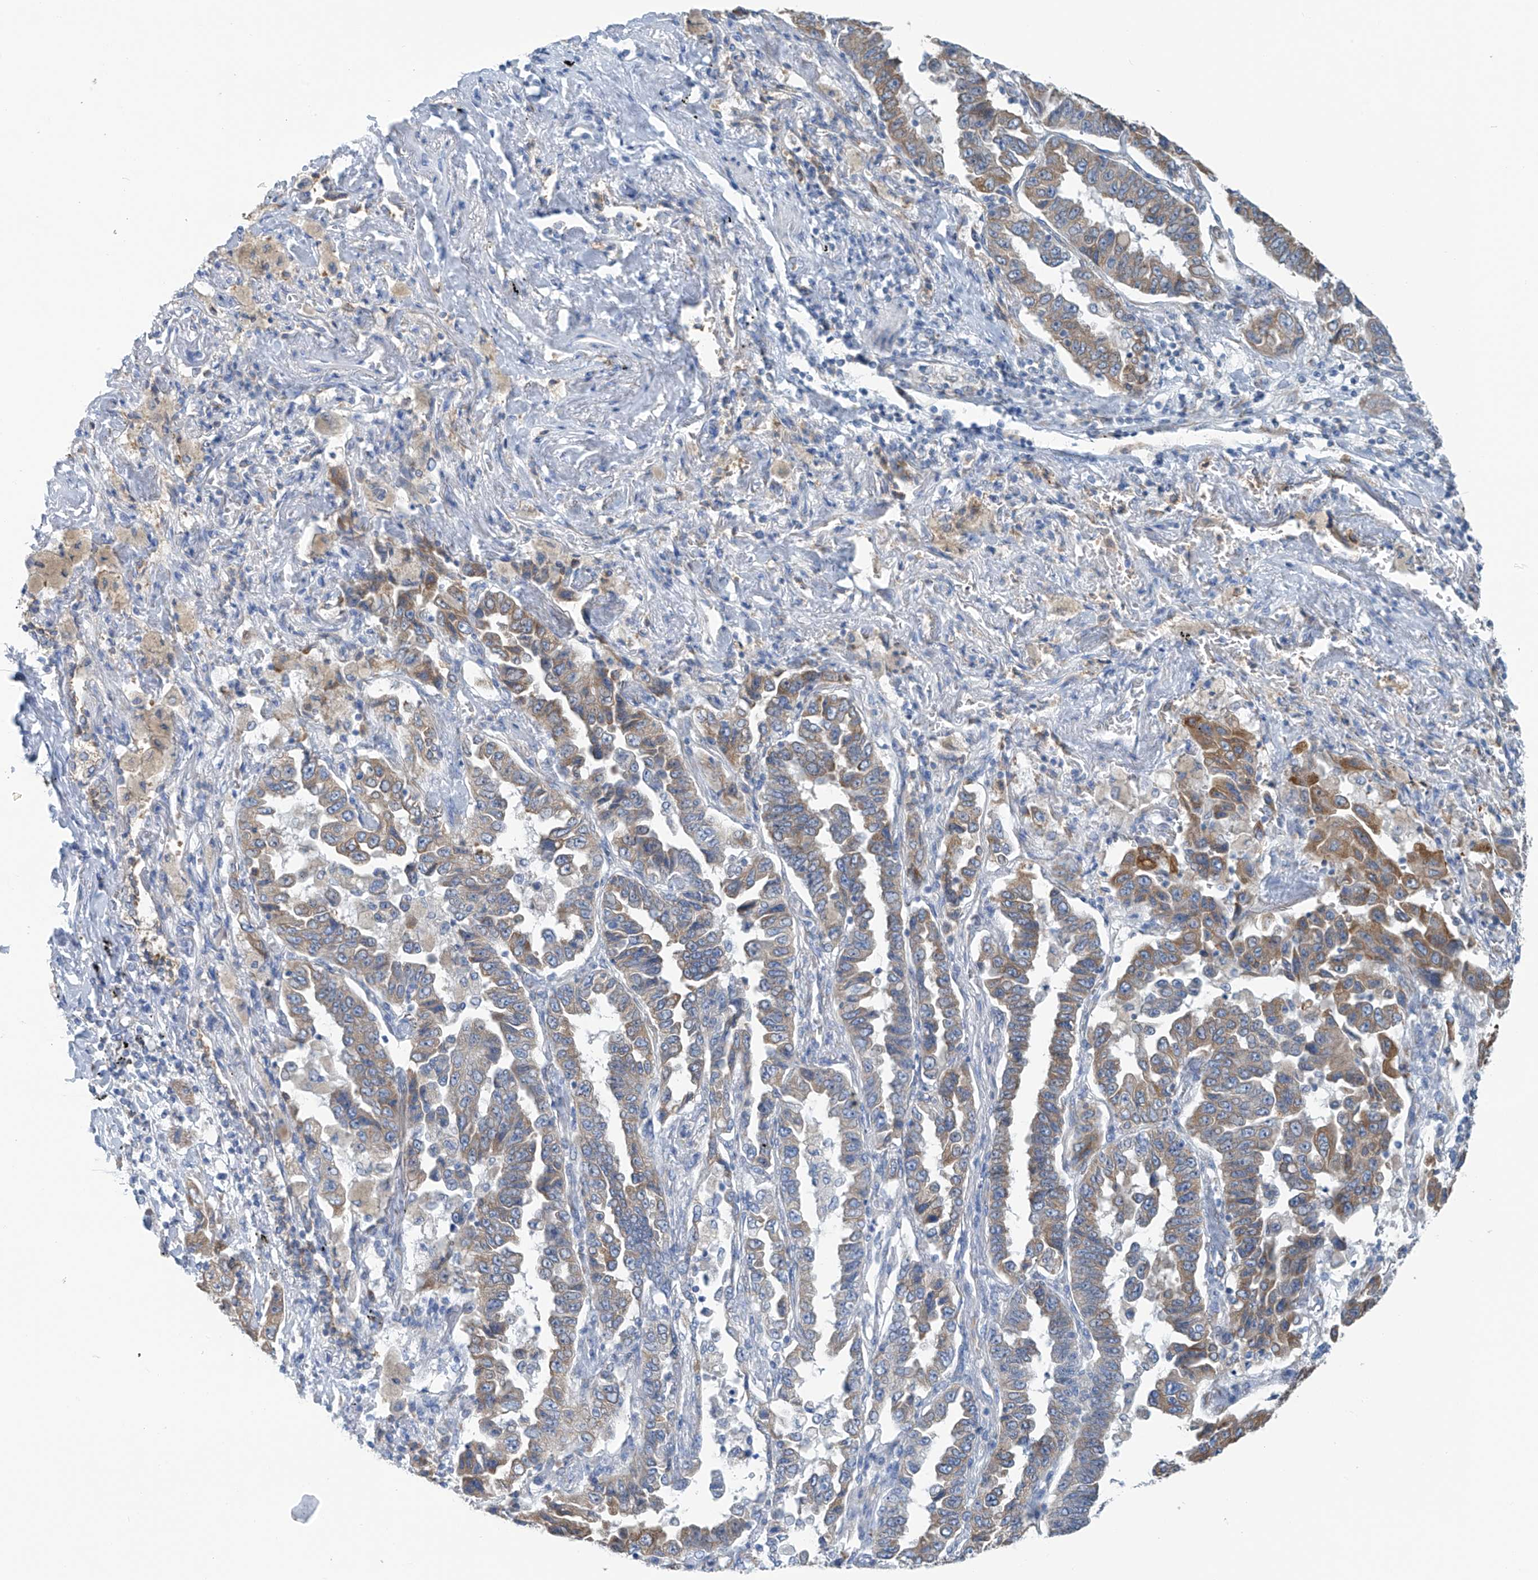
{"staining": {"intensity": "moderate", "quantity": "25%-75%", "location": "cytoplasmic/membranous"}, "tissue": "lung cancer", "cell_type": "Tumor cells", "image_type": "cancer", "snomed": [{"axis": "morphology", "description": "Adenocarcinoma, NOS"}, {"axis": "topography", "description": "Lung"}], "caption": "A brown stain highlights moderate cytoplasmic/membranous positivity of a protein in human lung cancer (adenocarcinoma) tumor cells.", "gene": "RCN2", "patient": {"sex": "female", "age": 51}}